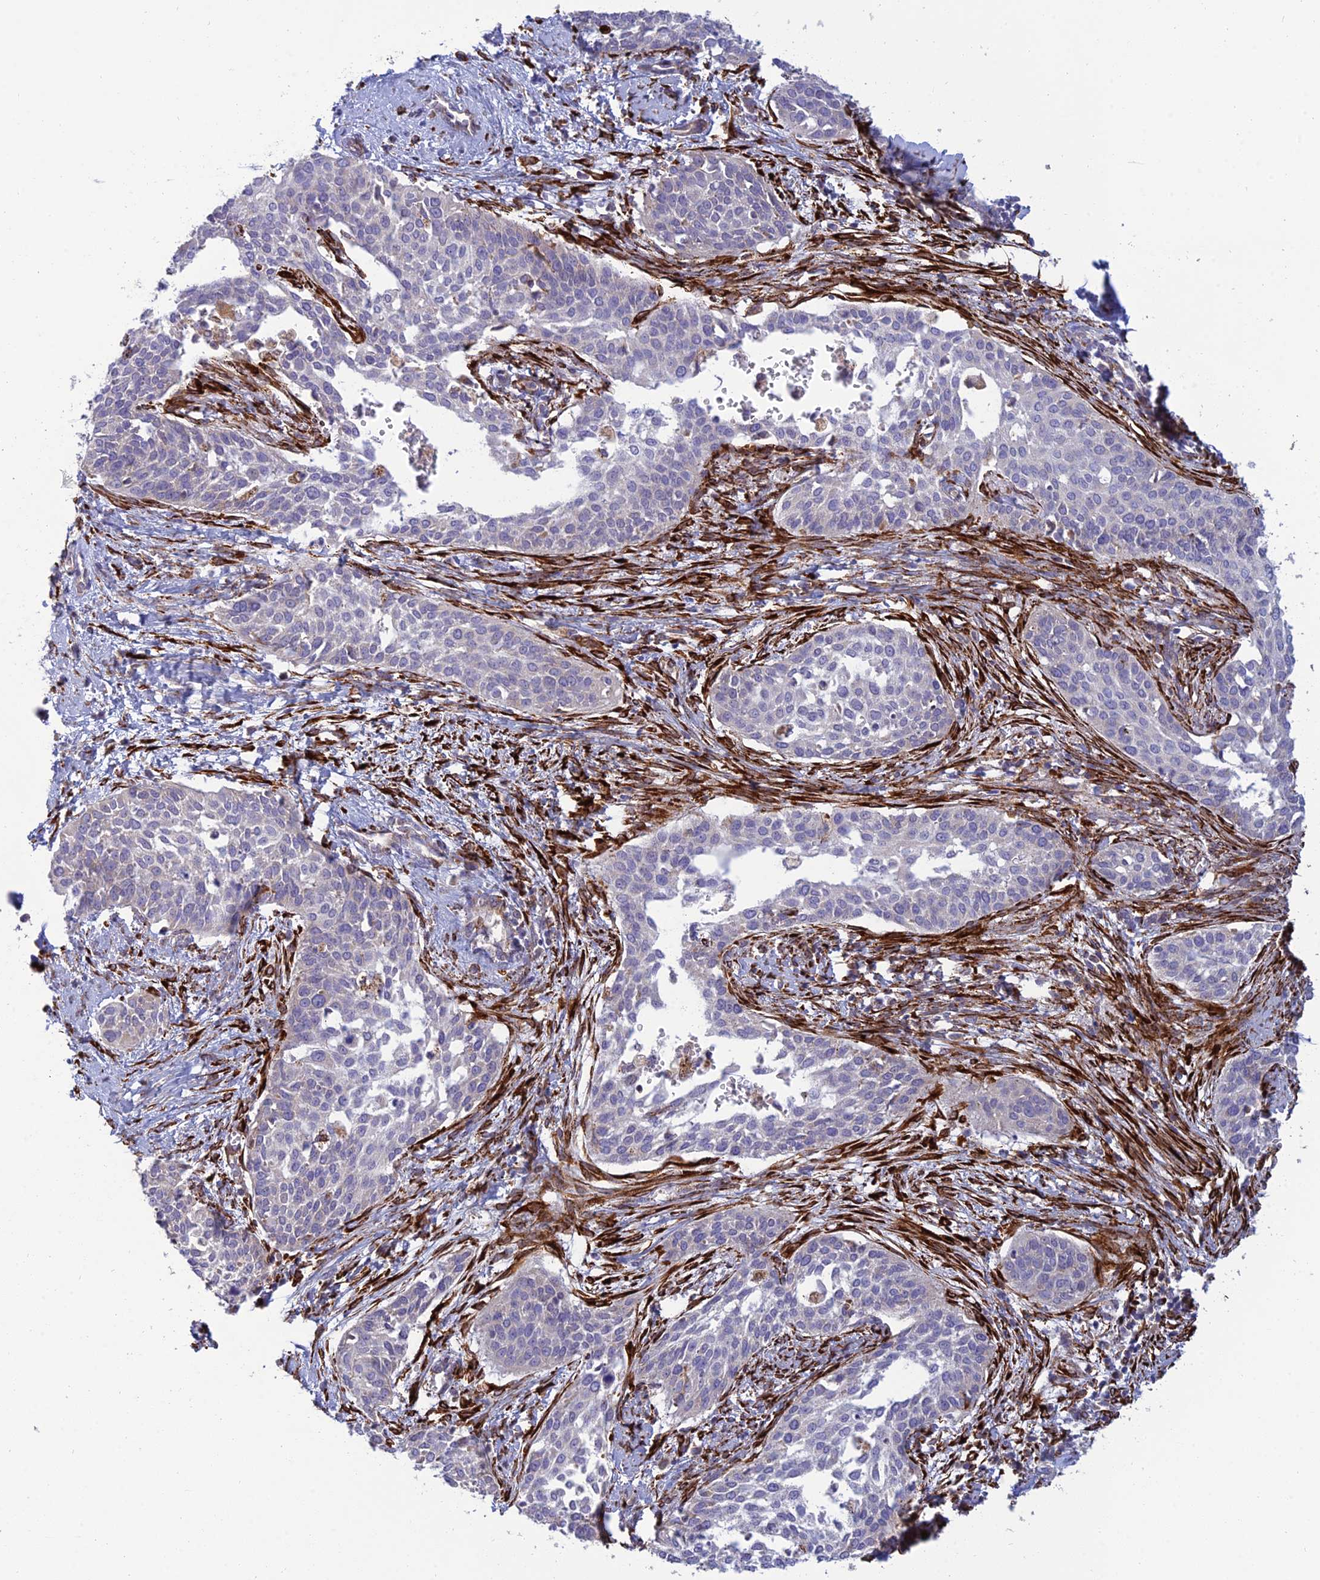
{"staining": {"intensity": "negative", "quantity": "none", "location": "none"}, "tissue": "cervical cancer", "cell_type": "Tumor cells", "image_type": "cancer", "snomed": [{"axis": "morphology", "description": "Squamous cell carcinoma, NOS"}, {"axis": "topography", "description": "Cervix"}], "caption": "Tumor cells are negative for protein expression in human cervical cancer.", "gene": "RCN3", "patient": {"sex": "female", "age": 44}}